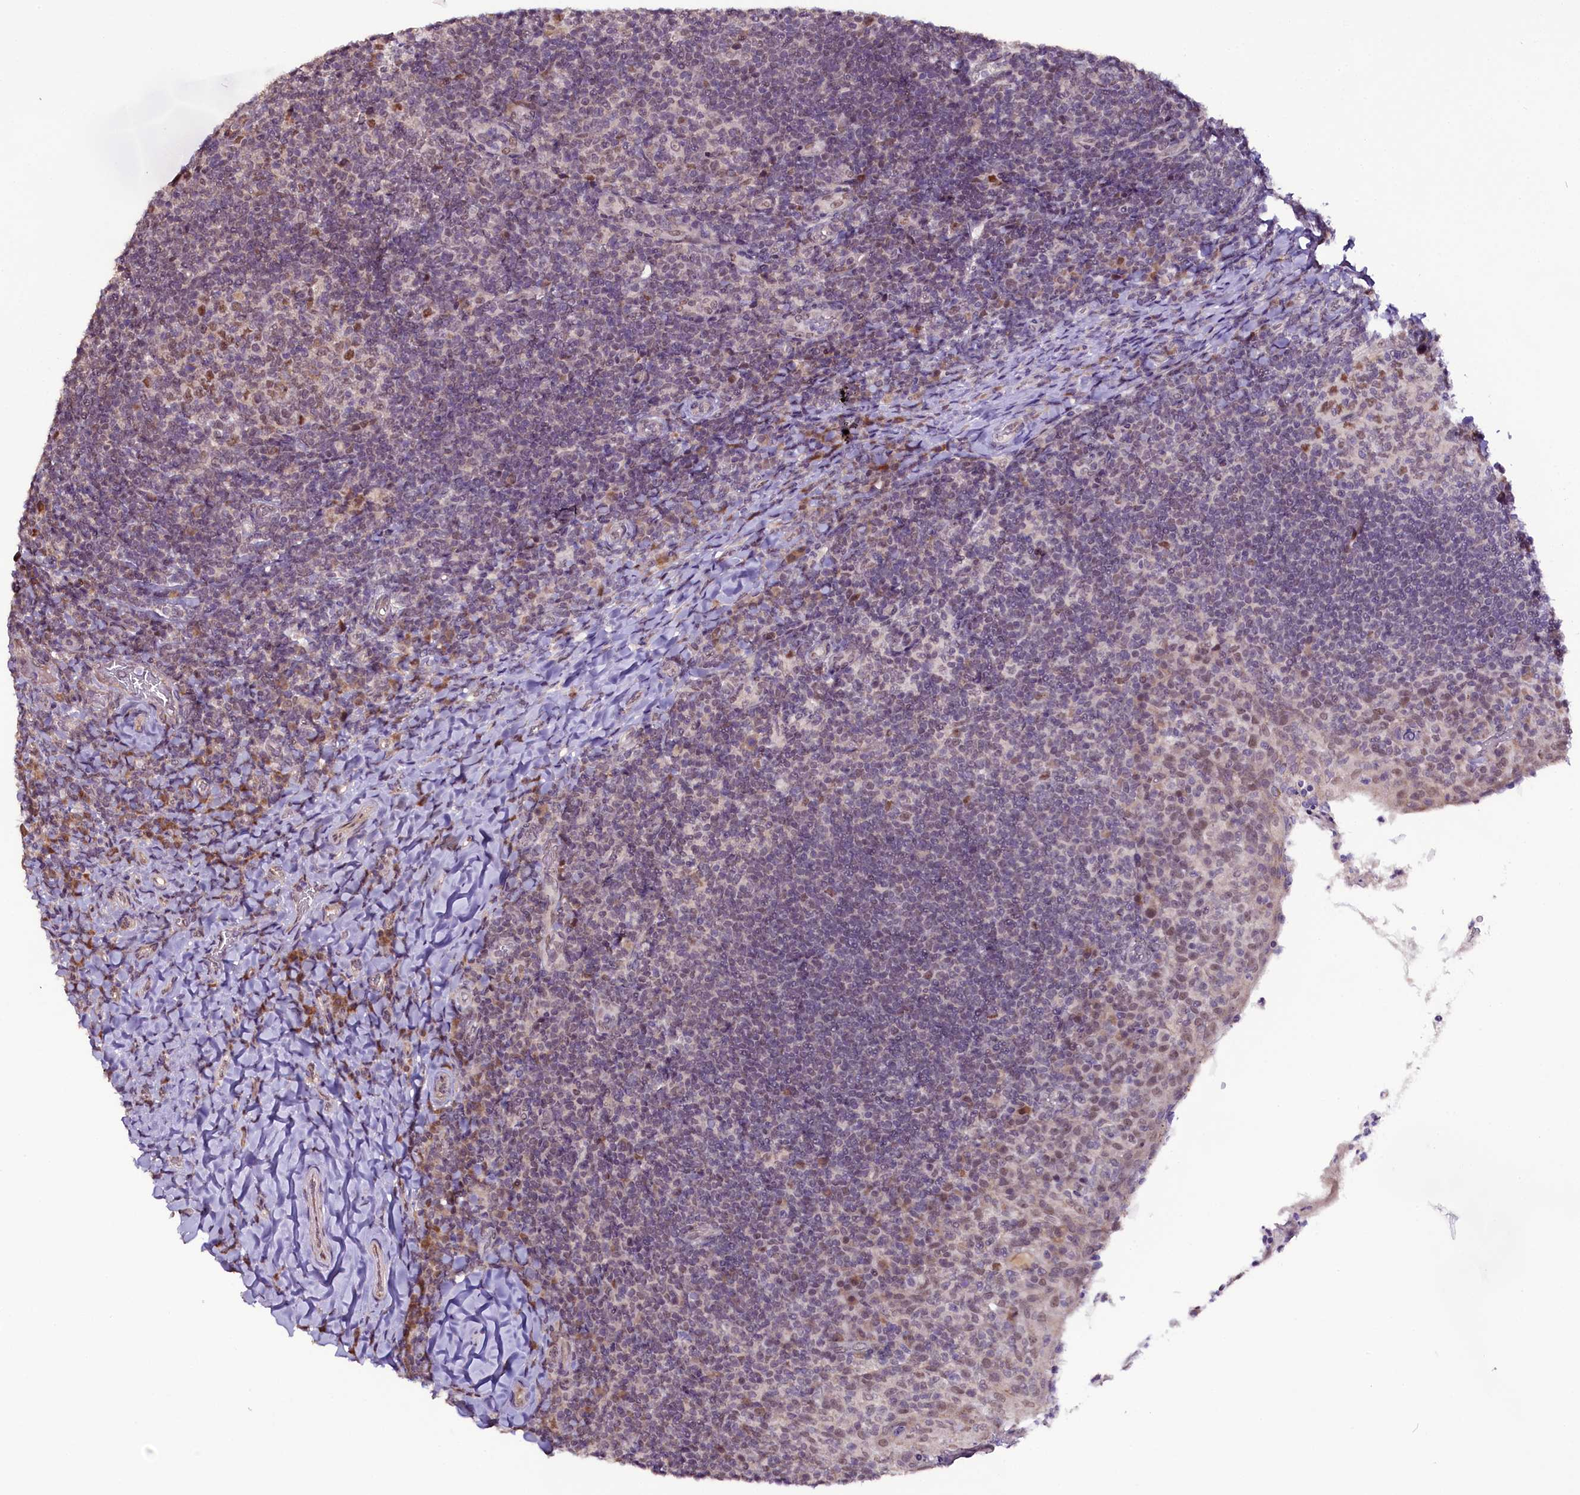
{"staining": {"intensity": "moderate", "quantity": "<25%", "location": "nuclear"}, "tissue": "tonsil", "cell_type": "Germinal center cells", "image_type": "normal", "snomed": [{"axis": "morphology", "description": "Normal tissue, NOS"}, {"axis": "topography", "description": "Tonsil"}], "caption": "High-power microscopy captured an immunohistochemistry photomicrograph of benign tonsil, revealing moderate nuclear positivity in approximately <25% of germinal center cells.", "gene": "RPUSD2", "patient": {"sex": "female", "age": 10}}